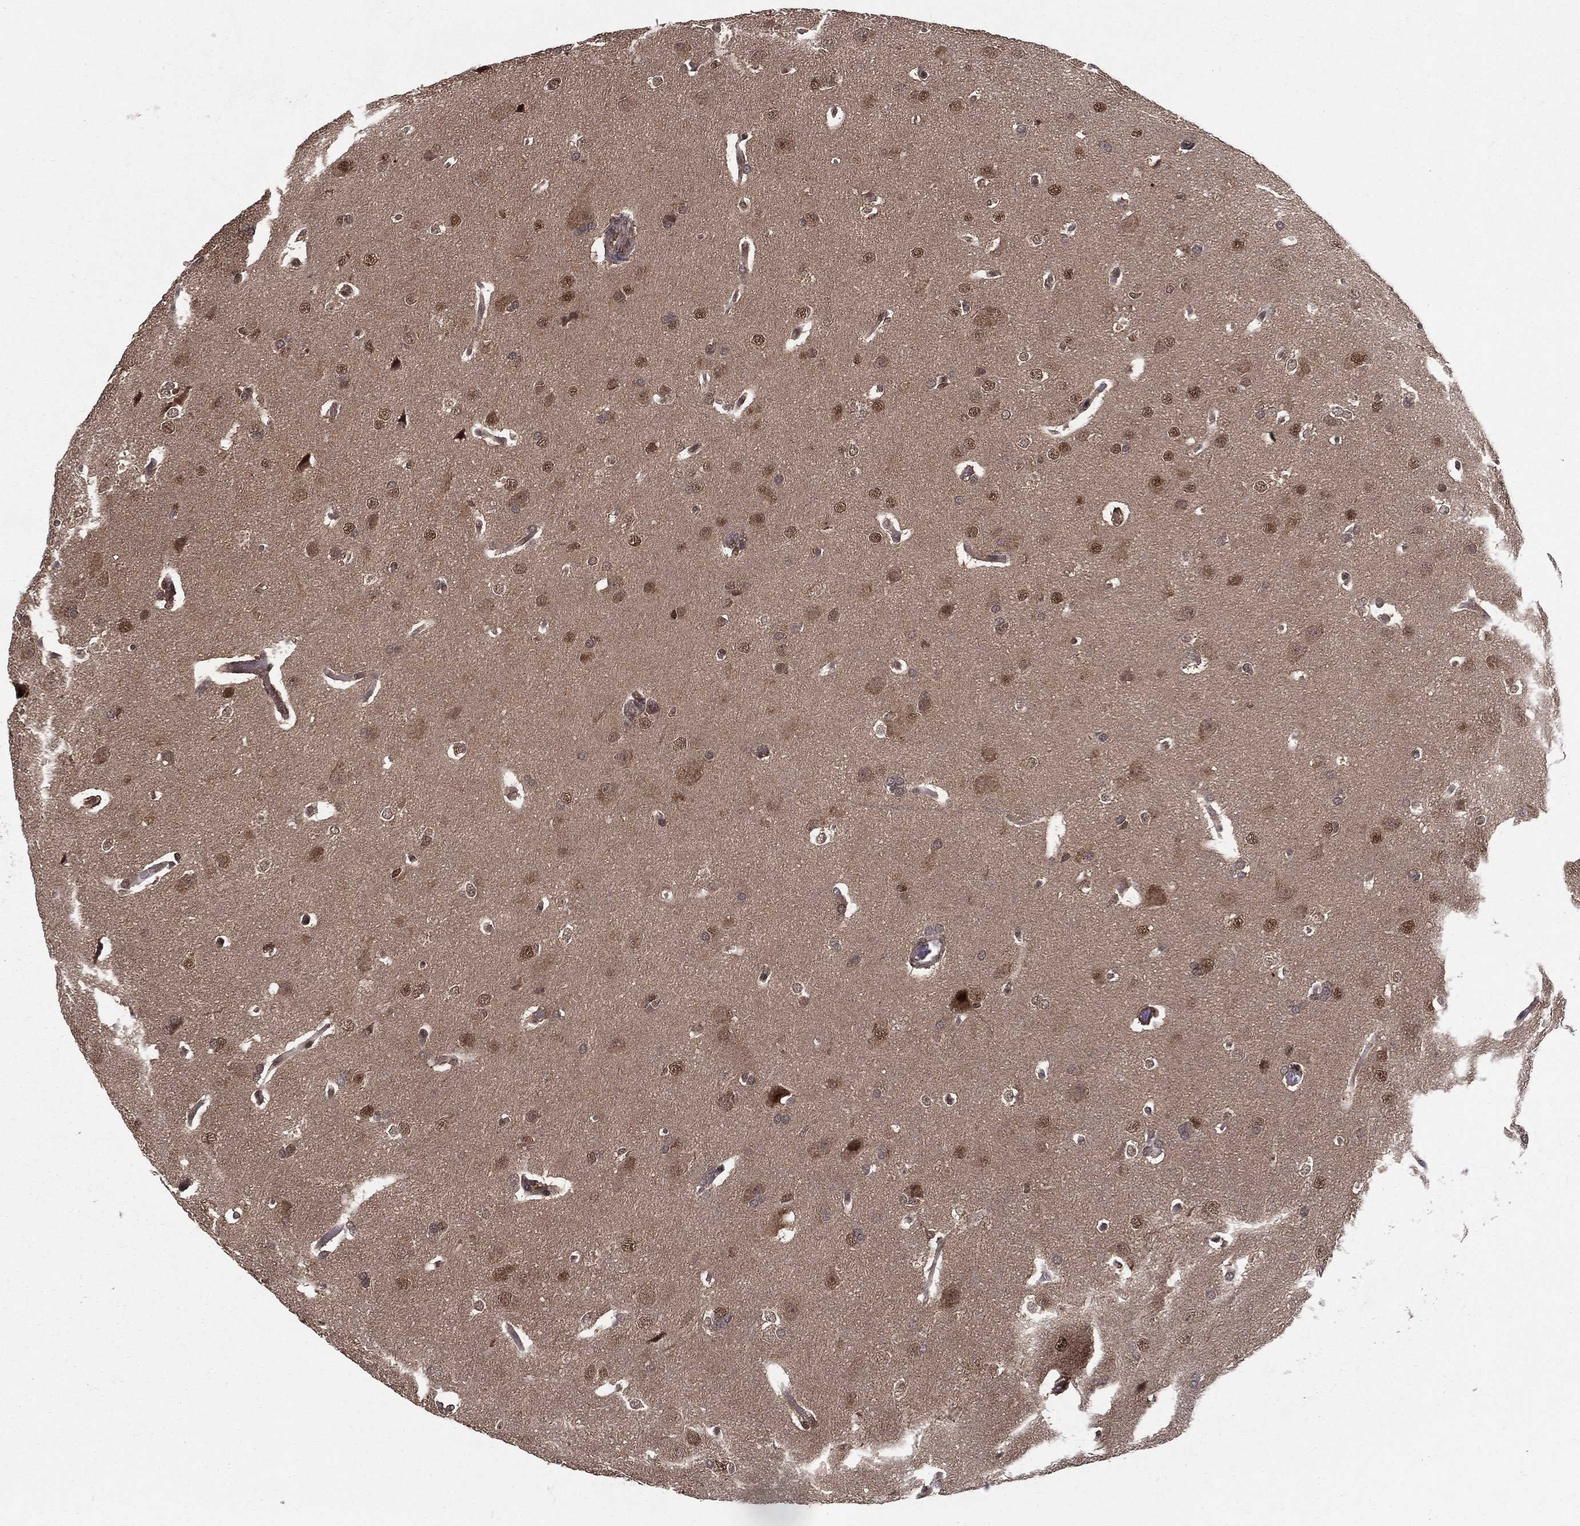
{"staining": {"intensity": "moderate", "quantity": "<25%", "location": "nuclear"}, "tissue": "glioma", "cell_type": "Tumor cells", "image_type": "cancer", "snomed": [{"axis": "morphology", "description": "Glioma, malignant, Low grade"}, {"axis": "topography", "description": "Brain"}], "caption": "Low-grade glioma (malignant) stained with a brown dye reveals moderate nuclear positive positivity in approximately <25% of tumor cells.", "gene": "CARM1", "patient": {"sex": "female", "age": 32}}